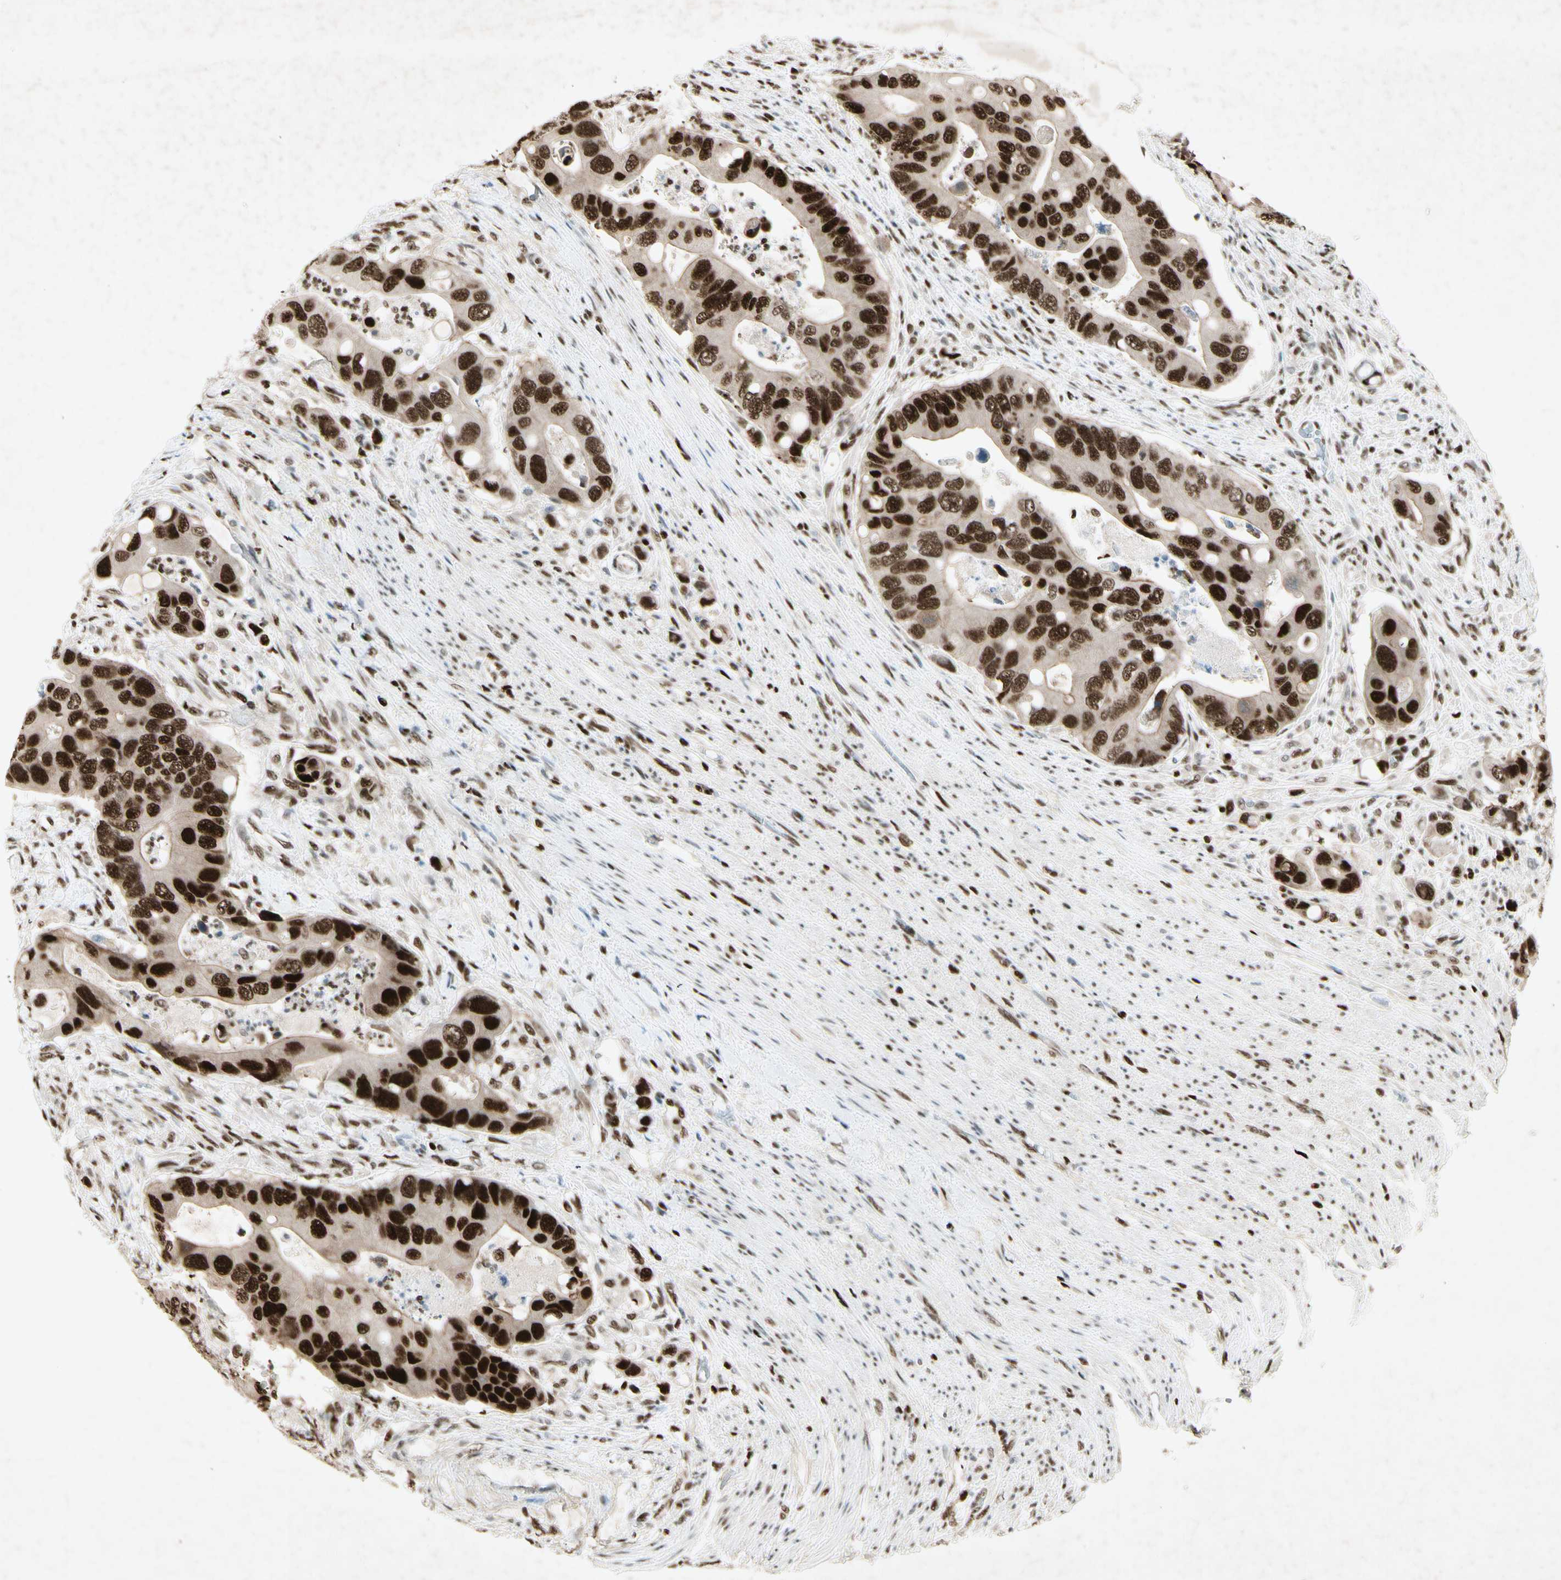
{"staining": {"intensity": "strong", "quantity": ">75%", "location": "nuclear"}, "tissue": "colorectal cancer", "cell_type": "Tumor cells", "image_type": "cancer", "snomed": [{"axis": "morphology", "description": "Adenocarcinoma, NOS"}, {"axis": "topography", "description": "Rectum"}], "caption": "Approximately >75% of tumor cells in colorectal cancer demonstrate strong nuclear protein expression as visualized by brown immunohistochemical staining.", "gene": "RNF43", "patient": {"sex": "female", "age": 57}}